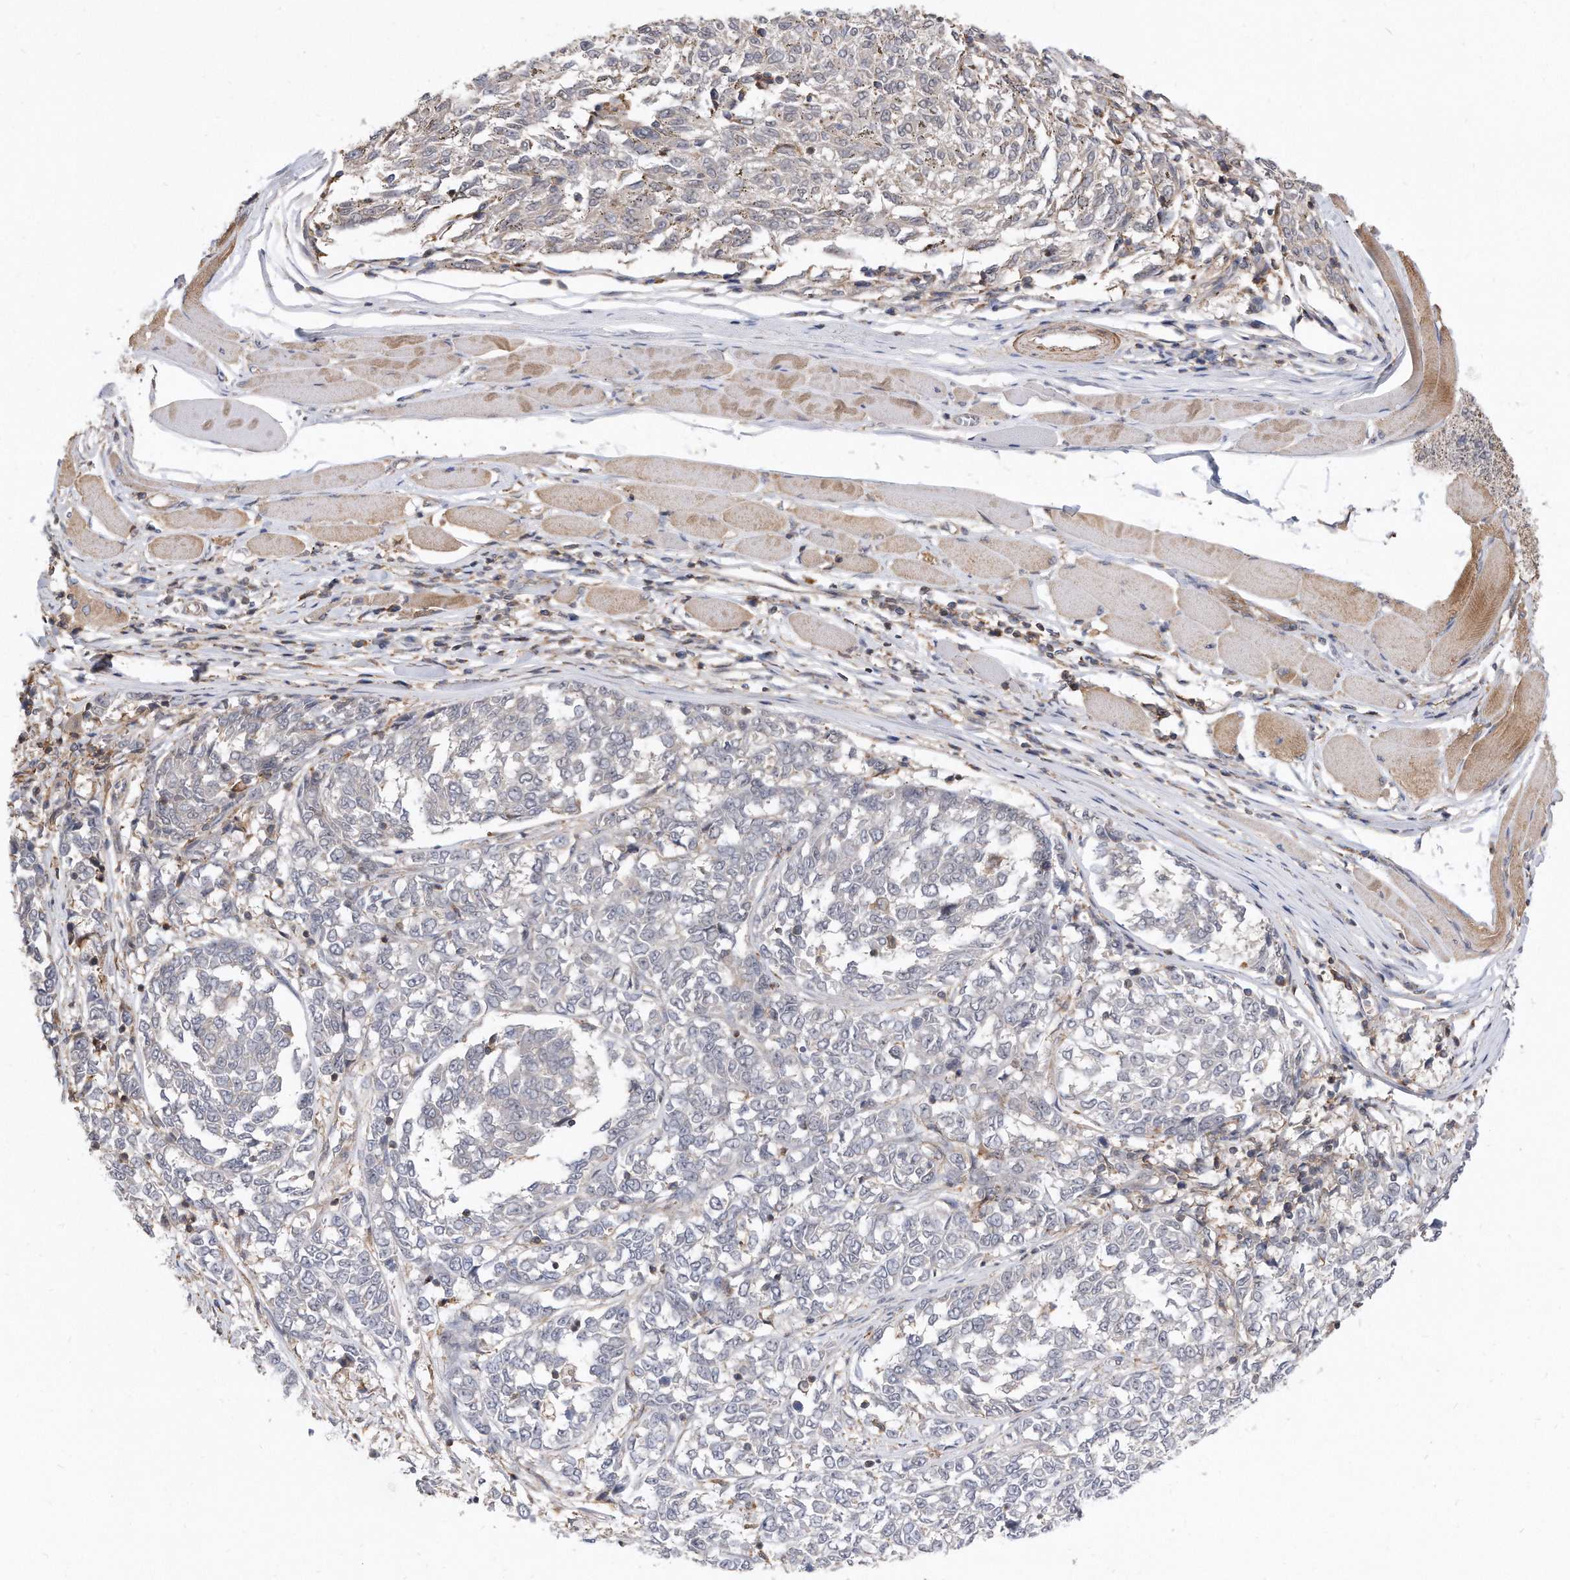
{"staining": {"intensity": "negative", "quantity": "none", "location": "none"}, "tissue": "melanoma", "cell_type": "Tumor cells", "image_type": "cancer", "snomed": [{"axis": "morphology", "description": "Malignant melanoma, NOS"}, {"axis": "topography", "description": "Skin"}], "caption": "High magnification brightfield microscopy of melanoma stained with DAB (brown) and counterstained with hematoxylin (blue): tumor cells show no significant staining. Nuclei are stained in blue.", "gene": "TCP1", "patient": {"sex": "female", "age": 72}}